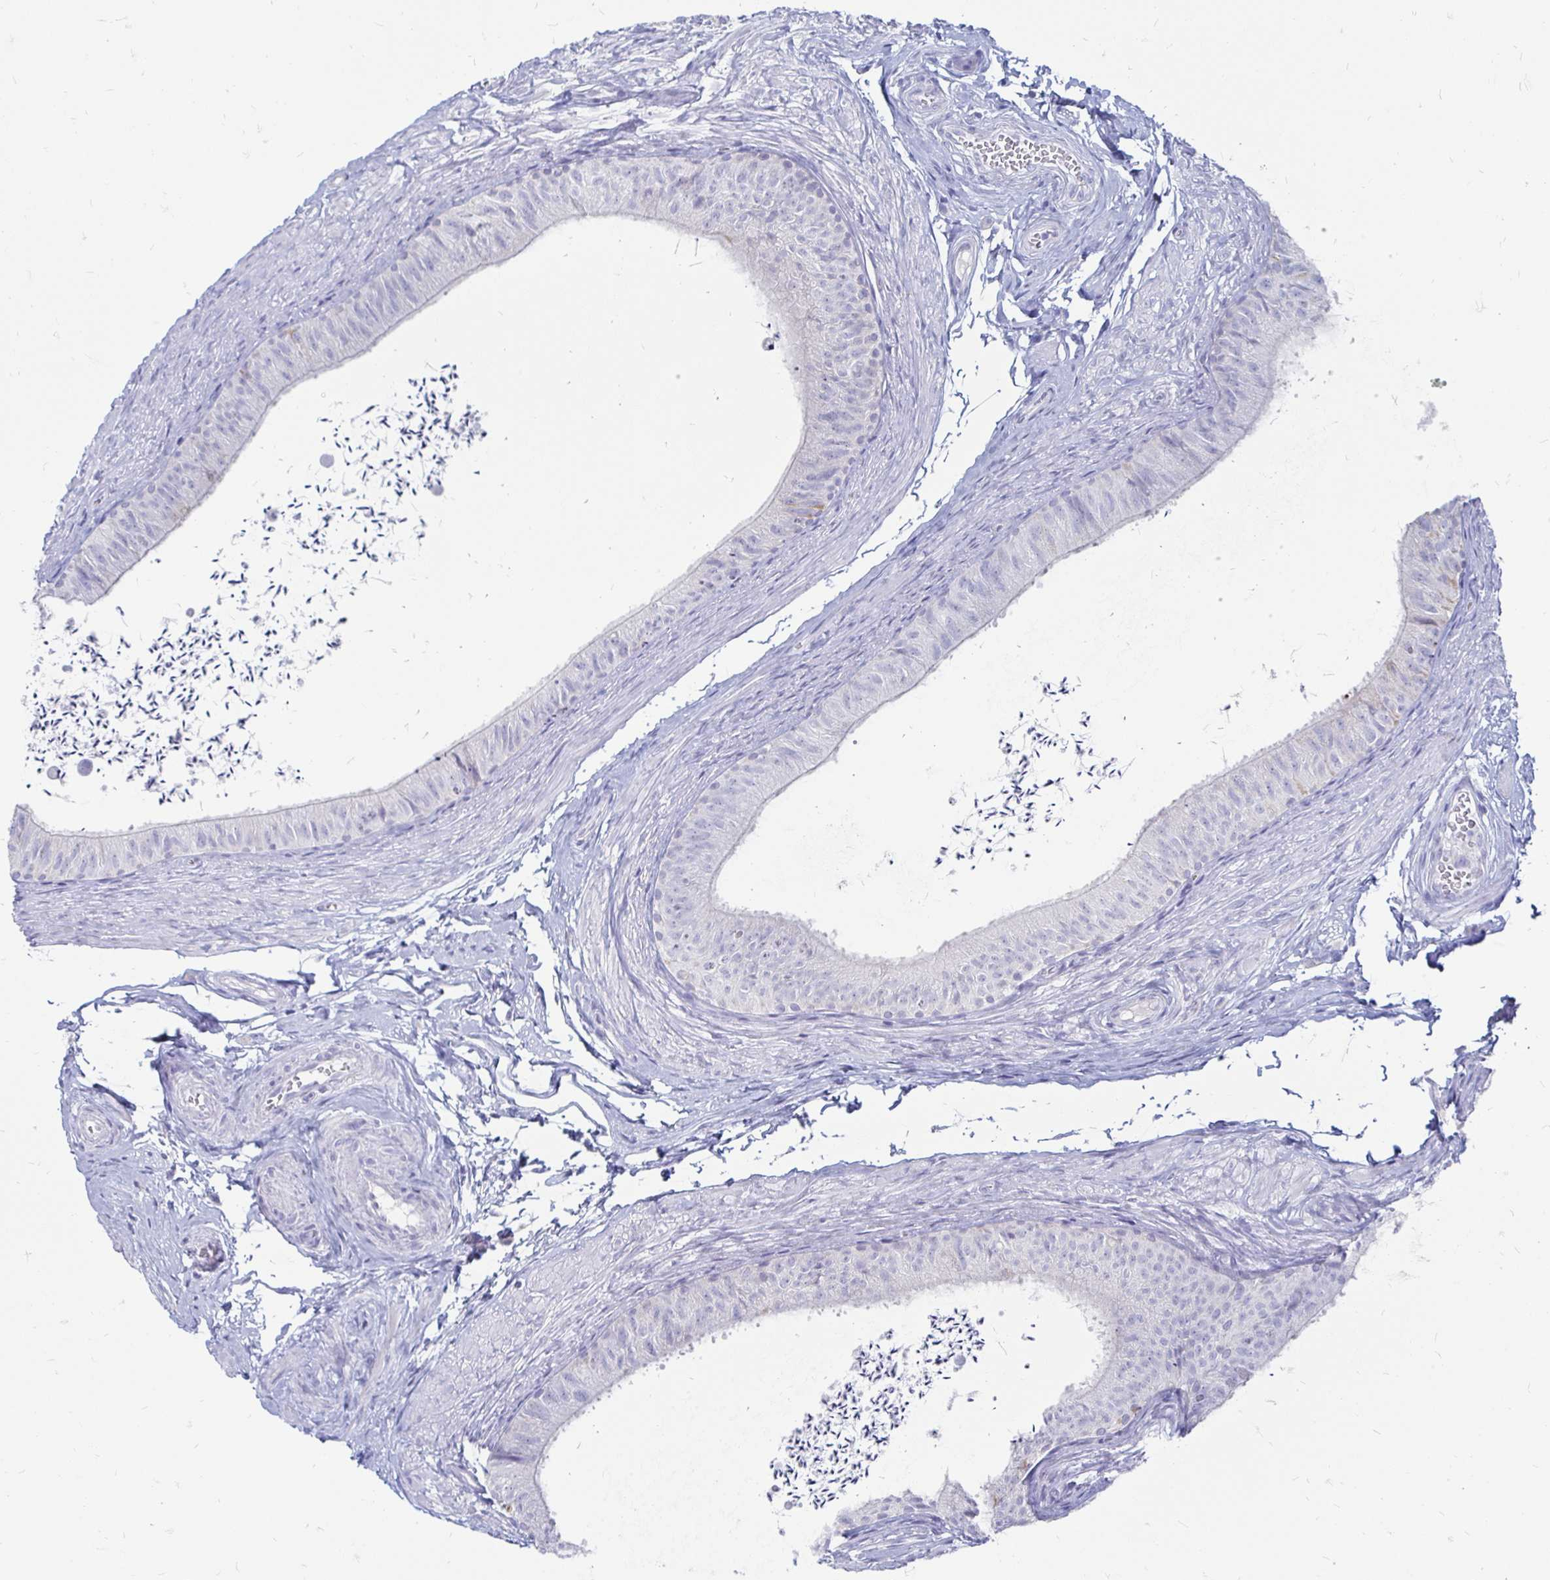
{"staining": {"intensity": "negative", "quantity": "none", "location": "none"}, "tissue": "epididymis", "cell_type": "Glandular cells", "image_type": "normal", "snomed": [{"axis": "morphology", "description": "Normal tissue, NOS"}, {"axis": "topography", "description": "Epididymis, spermatic cord, NOS"}, {"axis": "topography", "description": "Epididymis"}, {"axis": "topography", "description": "Peripheral nerve tissue"}], "caption": "High power microscopy histopathology image of an immunohistochemistry micrograph of benign epididymis, revealing no significant expression in glandular cells. (Immunohistochemistry, brightfield microscopy, high magnification).", "gene": "PEG10", "patient": {"sex": "male", "age": 29}}